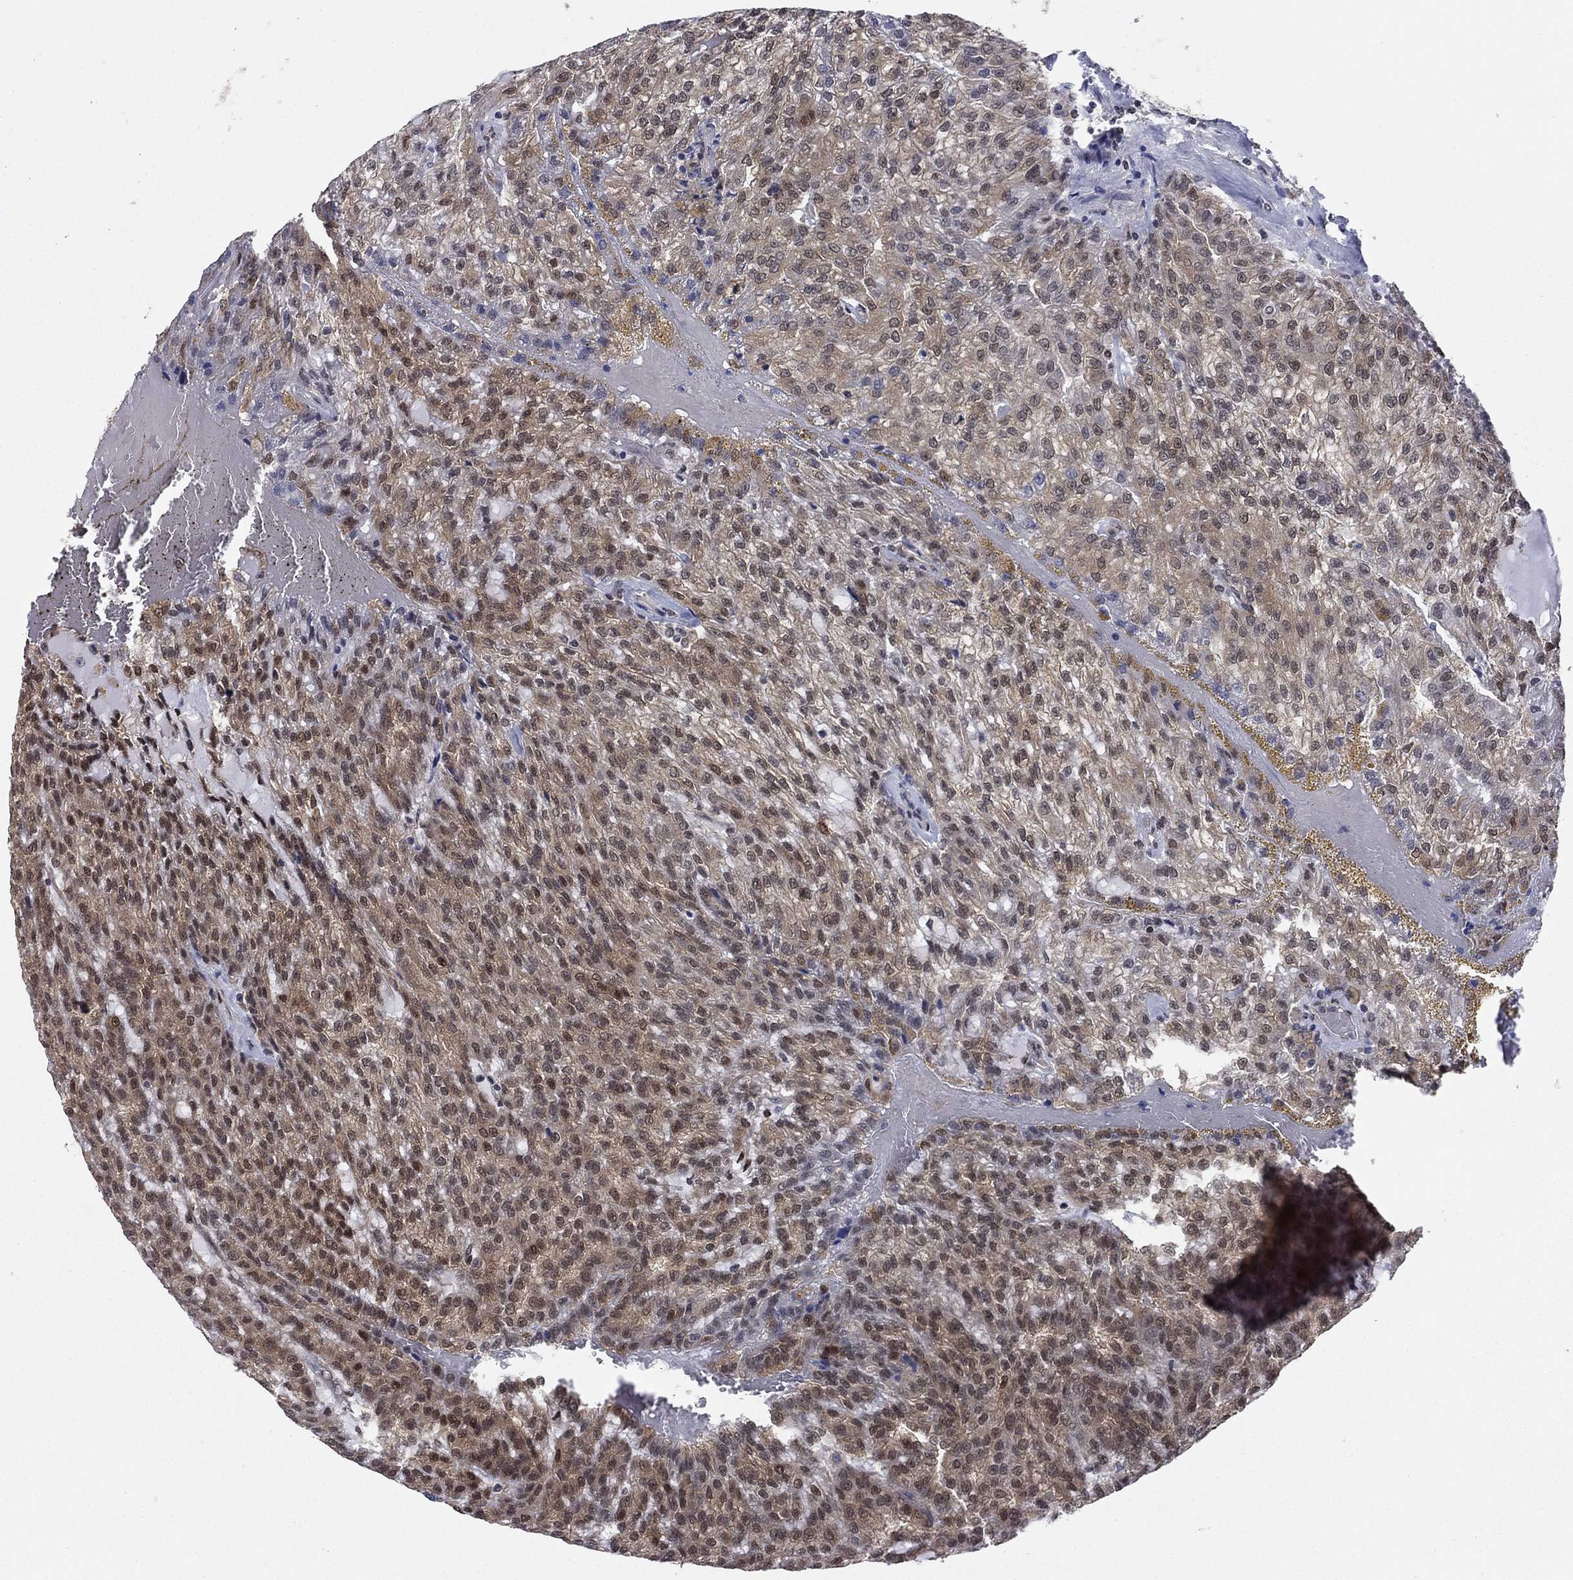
{"staining": {"intensity": "moderate", "quantity": "25%-75%", "location": "cytoplasmic/membranous"}, "tissue": "renal cancer", "cell_type": "Tumor cells", "image_type": "cancer", "snomed": [{"axis": "morphology", "description": "Adenocarcinoma, NOS"}, {"axis": "topography", "description": "Kidney"}], "caption": "A brown stain highlights moderate cytoplasmic/membranous expression of a protein in human renal cancer (adenocarcinoma) tumor cells. (DAB (3,3'-diaminobenzidine) IHC with brightfield microscopy, high magnification).", "gene": "FKBP4", "patient": {"sex": "male", "age": 63}}